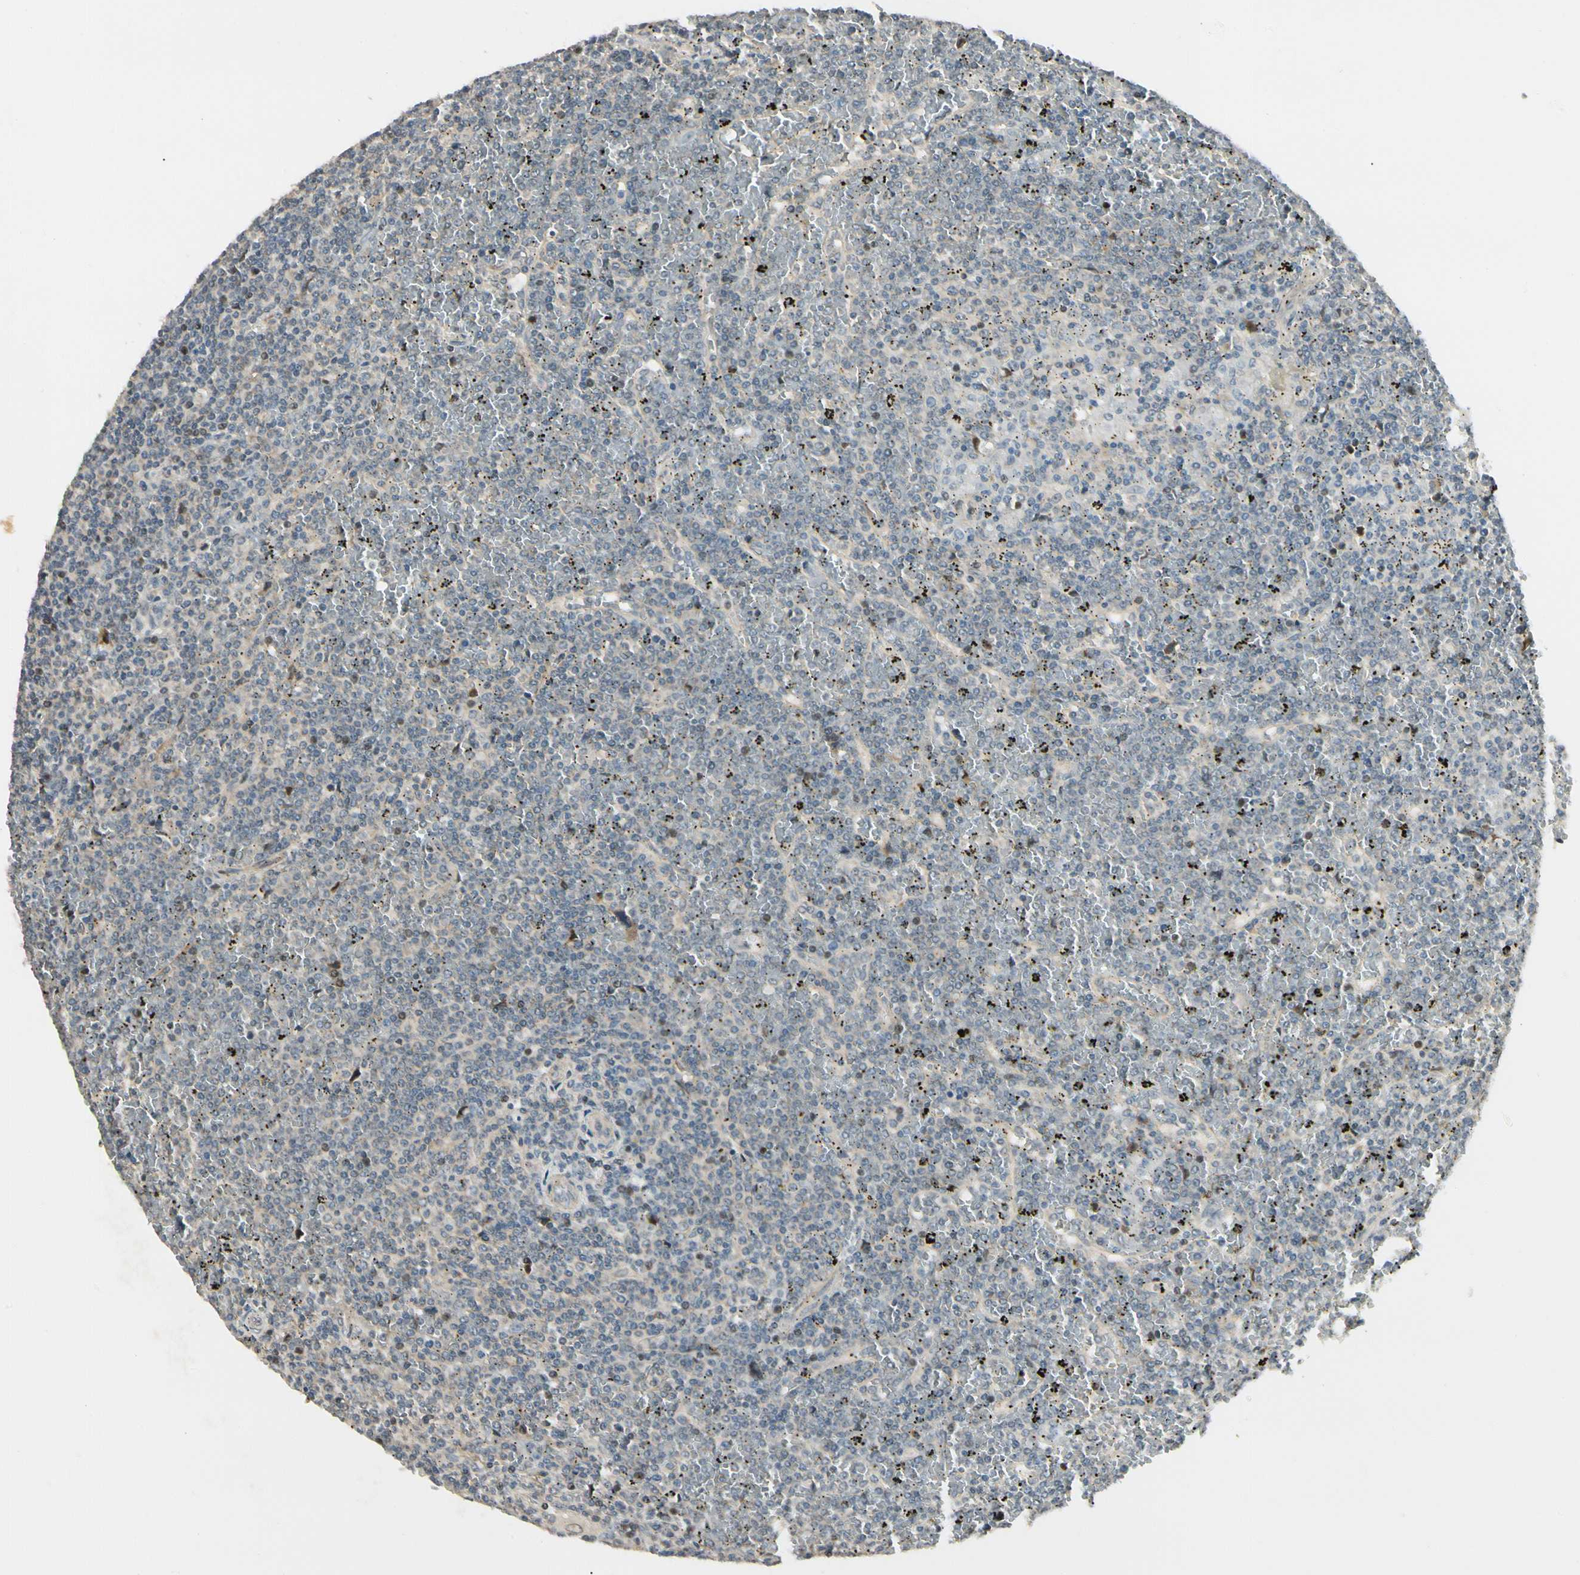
{"staining": {"intensity": "negative", "quantity": "none", "location": "none"}, "tissue": "lymphoma", "cell_type": "Tumor cells", "image_type": "cancer", "snomed": [{"axis": "morphology", "description": "Malignant lymphoma, non-Hodgkin's type, Low grade"}, {"axis": "topography", "description": "Spleen"}], "caption": "The IHC histopathology image has no significant staining in tumor cells of malignant lymphoma, non-Hodgkin's type (low-grade) tissue.", "gene": "P4HA3", "patient": {"sex": "female", "age": 19}}